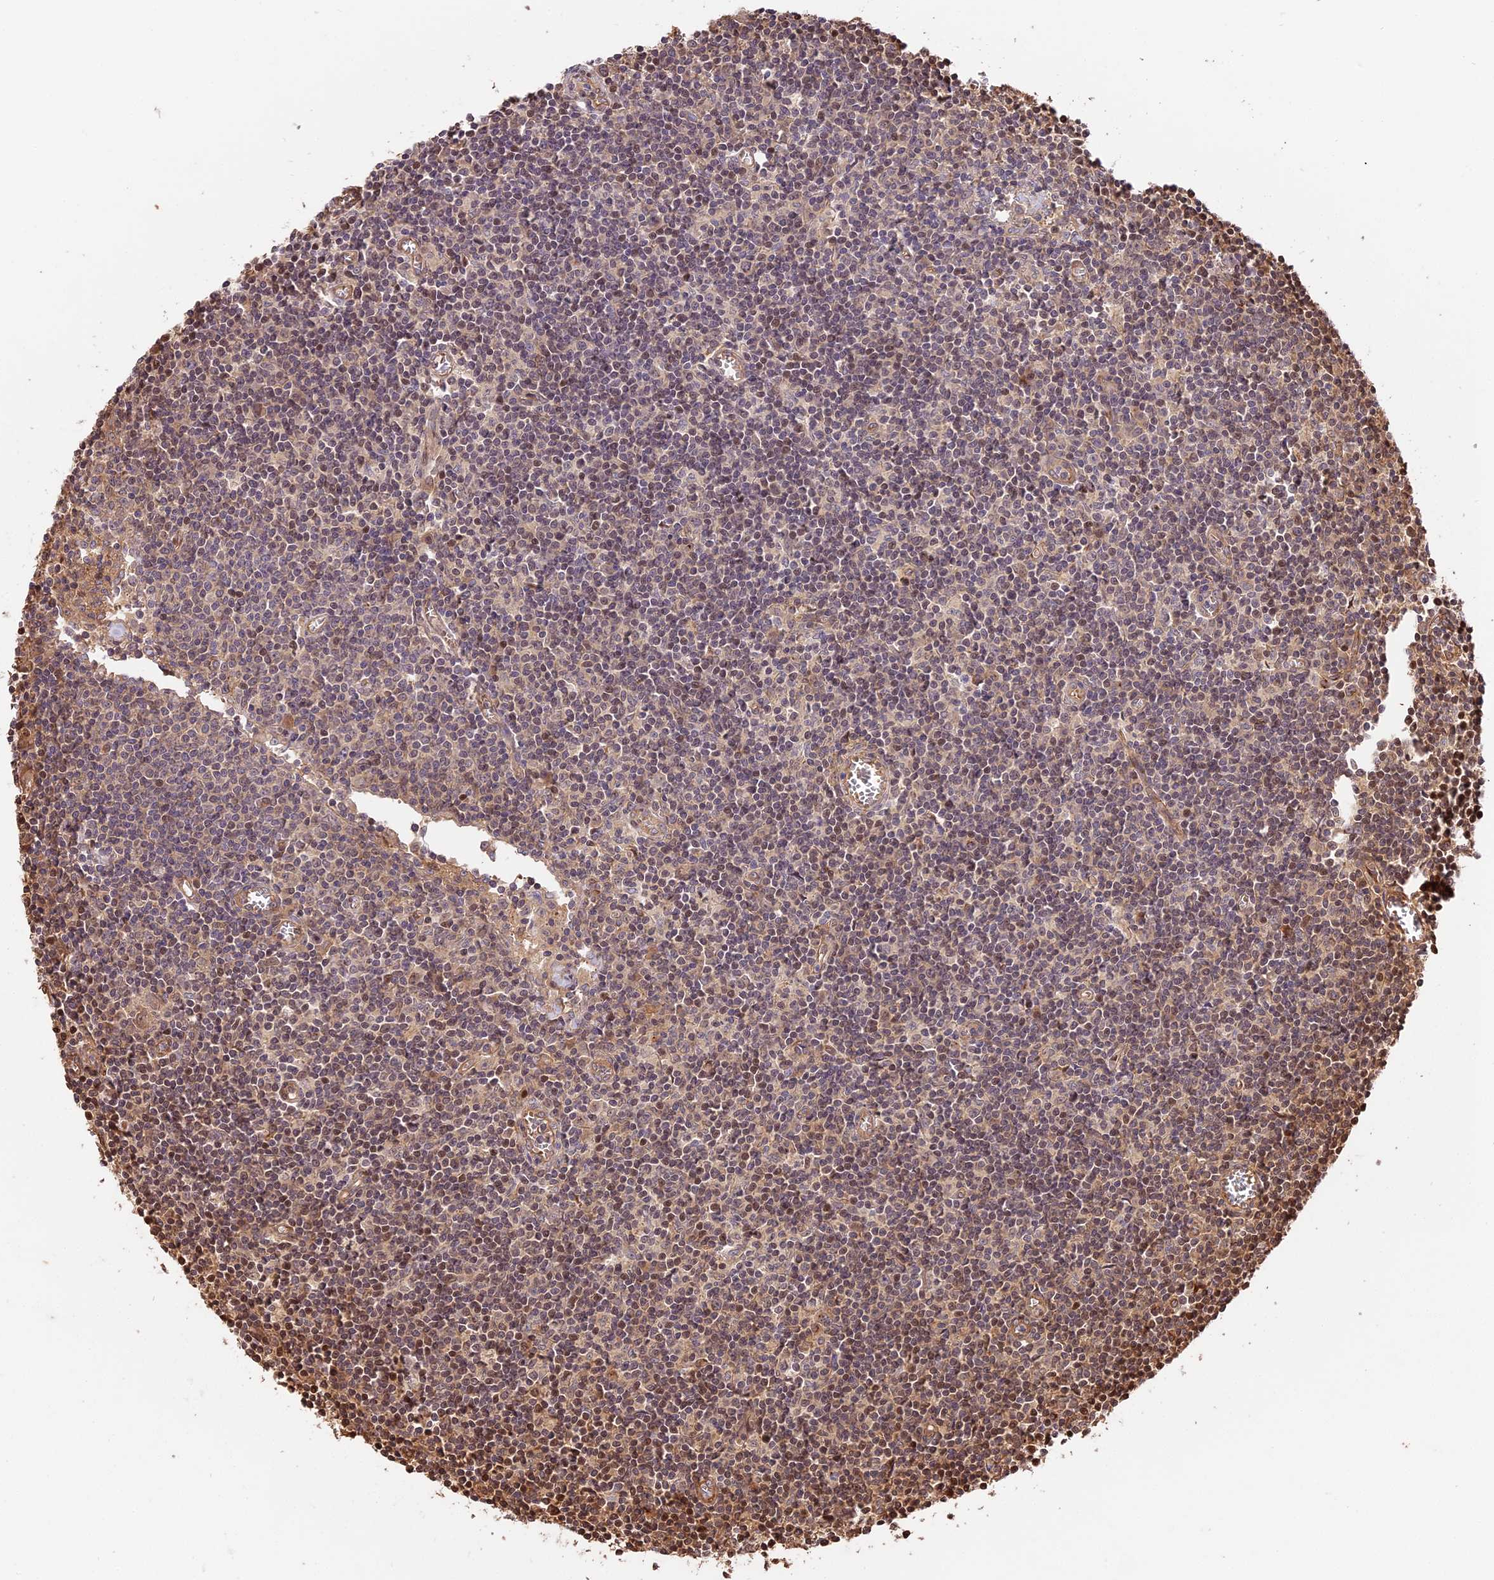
{"staining": {"intensity": "negative", "quantity": "none", "location": "none"}, "tissue": "lymph node", "cell_type": "Germinal center cells", "image_type": "normal", "snomed": [{"axis": "morphology", "description": "Normal tissue, NOS"}, {"axis": "topography", "description": "Lymph node"}], "caption": "There is no significant expression in germinal center cells of lymph node.", "gene": "PPP1R37", "patient": {"sex": "female", "age": 55}}